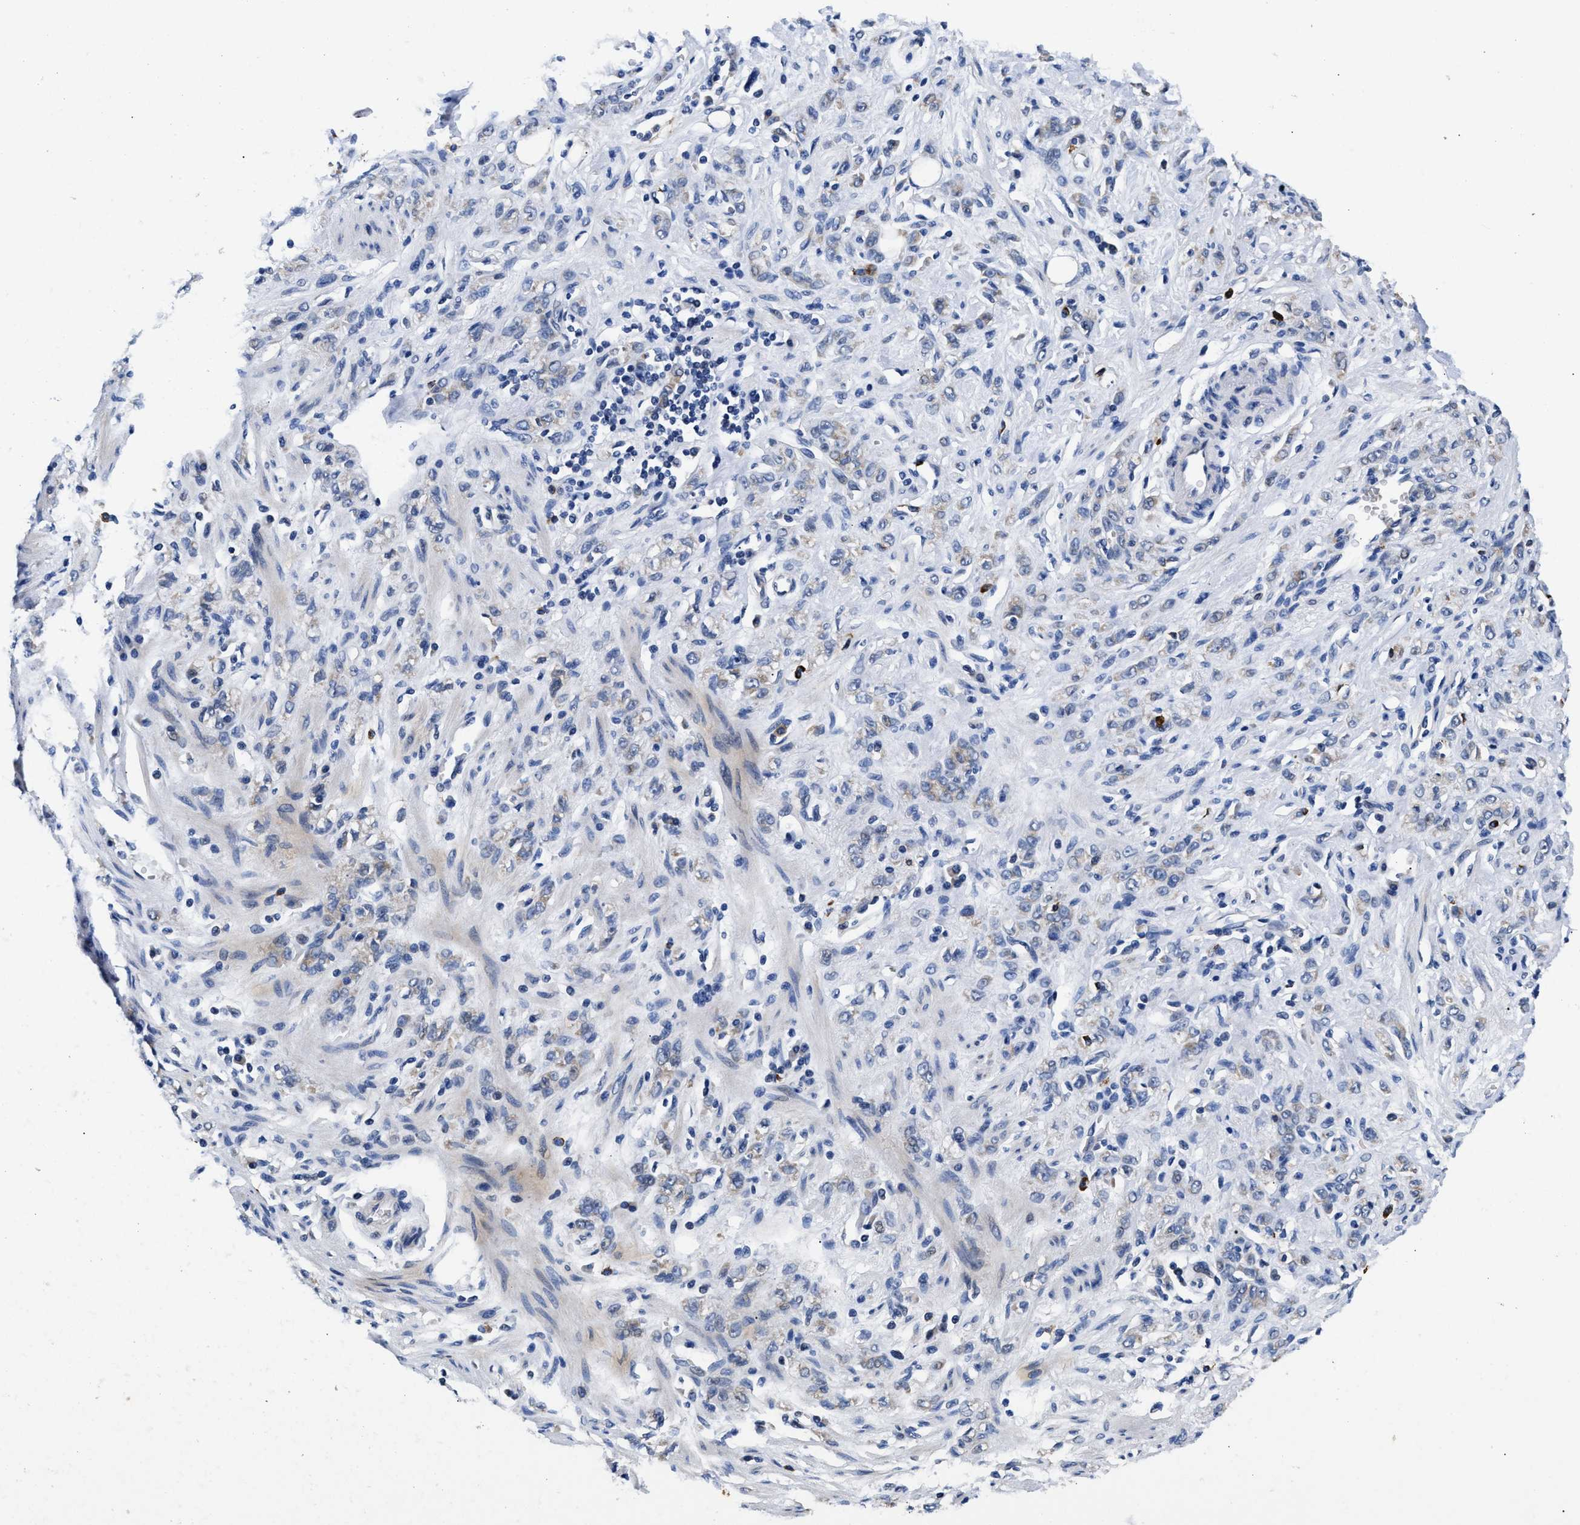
{"staining": {"intensity": "weak", "quantity": "<25%", "location": "cytoplasmic/membranous"}, "tissue": "stomach cancer", "cell_type": "Tumor cells", "image_type": "cancer", "snomed": [{"axis": "morphology", "description": "Normal tissue, NOS"}, {"axis": "morphology", "description": "Adenocarcinoma, NOS"}, {"axis": "topography", "description": "Stomach"}], "caption": "Tumor cells show no significant protein staining in stomach cancer (adenocarcinoma). The staining was performed using DAB to visualize the protein expression in brown, while the nuclei were stained in blue with hematoxylin (Magnification: 20x).", "gene": "RINT1", "patient": {"sex": "male", "age": 82}}